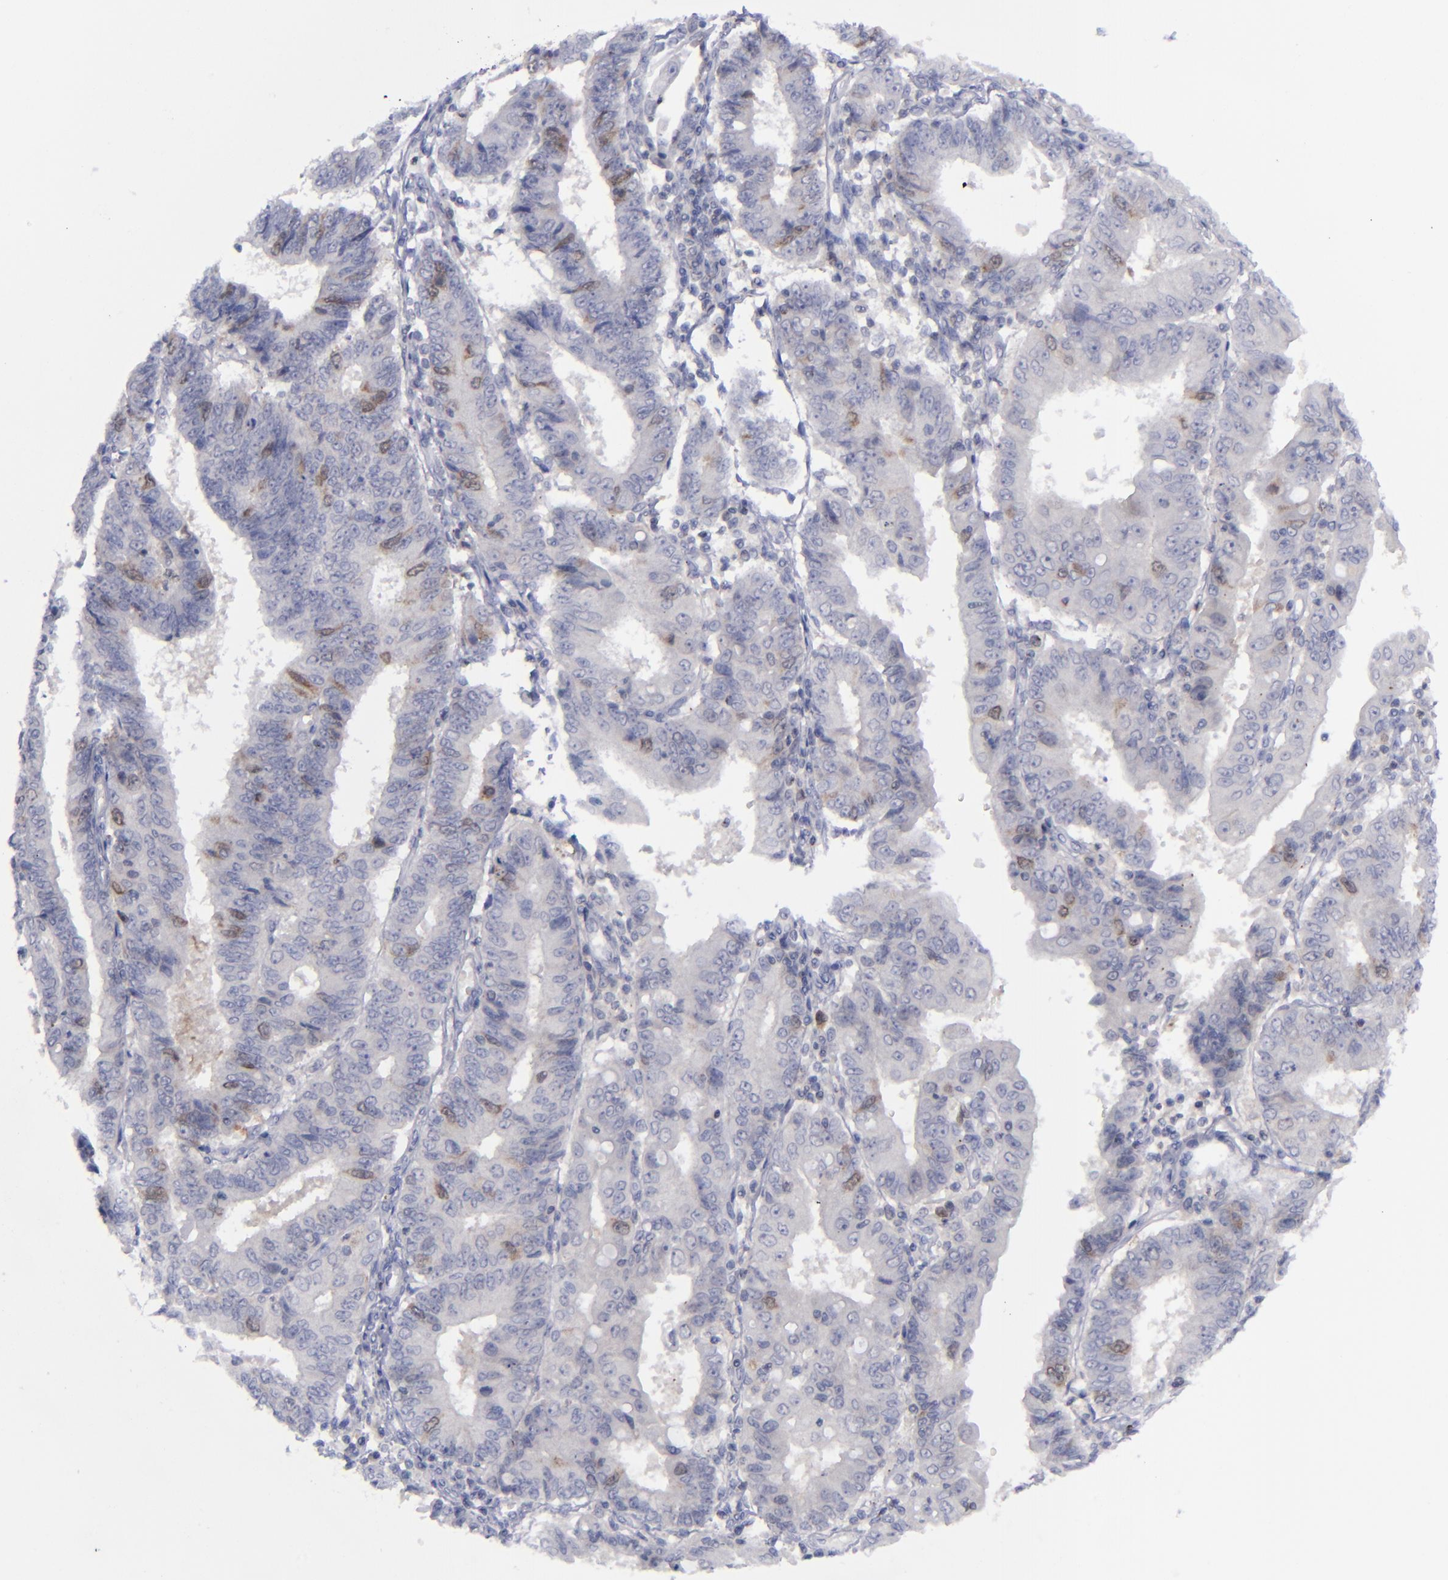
{"staining": {"intensity": "weak", "quantity": "<25%", "location": "cytoplasmic/membranous,nuclear"}, "tissue": "endometrial cancer", "cell_type": "Tumor cells", "image_type": "cancer", "snomed": [{"axis": "morphology", "description": "Adenocarcinoma, NOS"}, {"axis": "topography", "description": "Endometrium"}], "caption": "Immunohistochemistry (IHC) micrograph of neoplastic tissue: adenocarcinoma (endometrial) stained with DAB (3,3'-diaminobenzidine) demonstrates no significant protein expression in tumor cells.", "gene": "AURKA", "patient": {"sex": "female", "age": 75}}